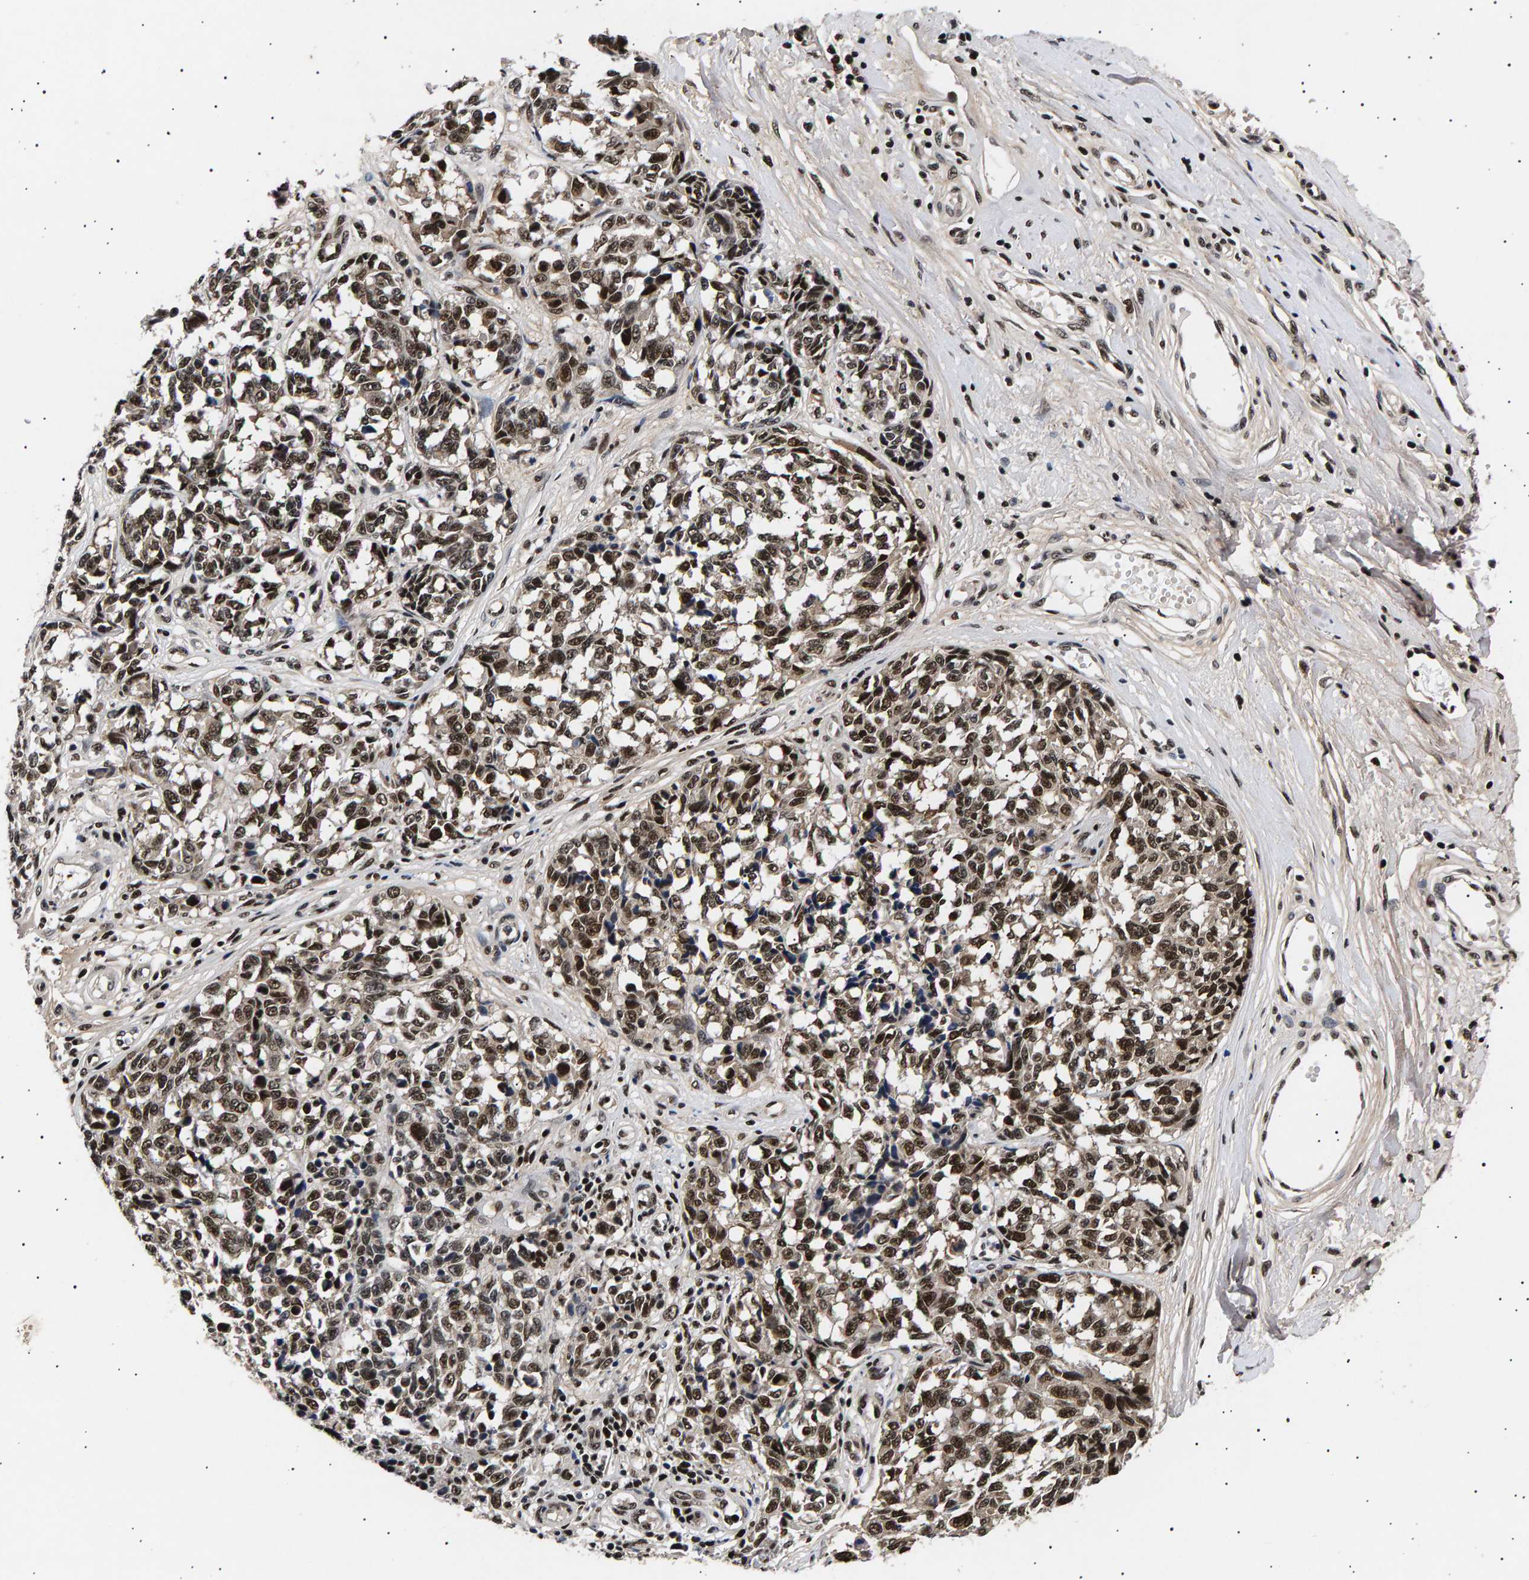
{"staining": {"intensity": "strong", "quantity": ">75%", "location": "nuclear"}, "tissue": "melanoma", "cell_type": "Tumor cells", "image_type": "cancer", "snomed": [{"axis": "morphology", "description": "Malignant melanoma, NOS"}, {"axis": "topography", "description": "Skin"}], "caption": "Human melanoma stained with a protein marker shows strong staining in tumor cells.", "gene": "ANKRD40", "patient": {"sex": "female", "age": 64}}